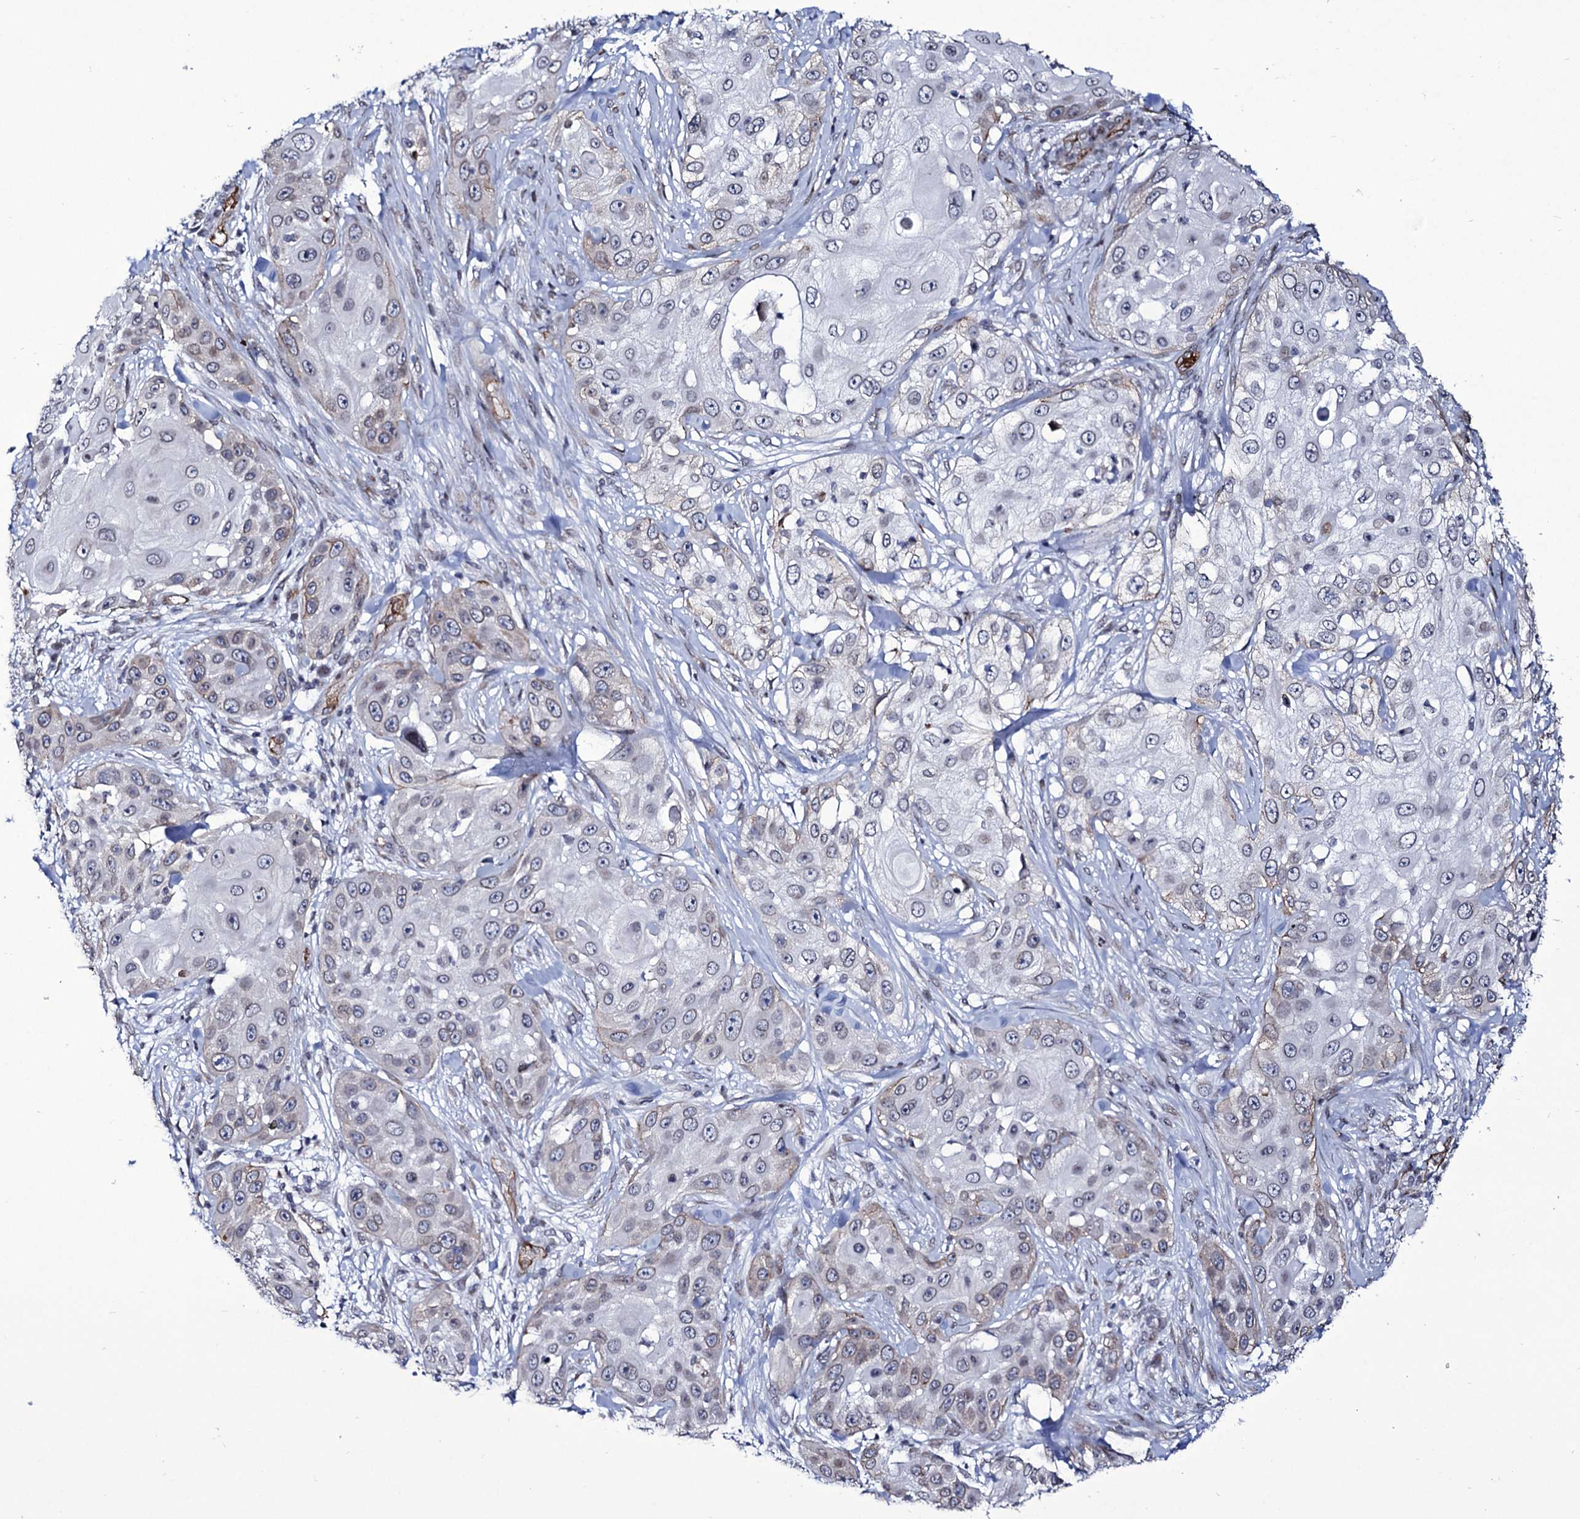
{"staining": {"intensity": "negative", "quantity": "none", "location": "none"}, "tissue": "skin cancer", "cell_type": "Tumor cells", "image_type": "cancer", "snomed": [{"axis": "morphology", "description": "Squamous cell carcinoma, NOS"}, {"axis": "topography", "description": "Skin"}], "caption": "An immunohistochemistry micrograph of squamous cell carcinoma (skin) is shown. There is no staining in tumor cells of squamous cell carcinoma (skin).", "gene": "ZC3H12C", "patient": {"sex": "female", "age": 44}}